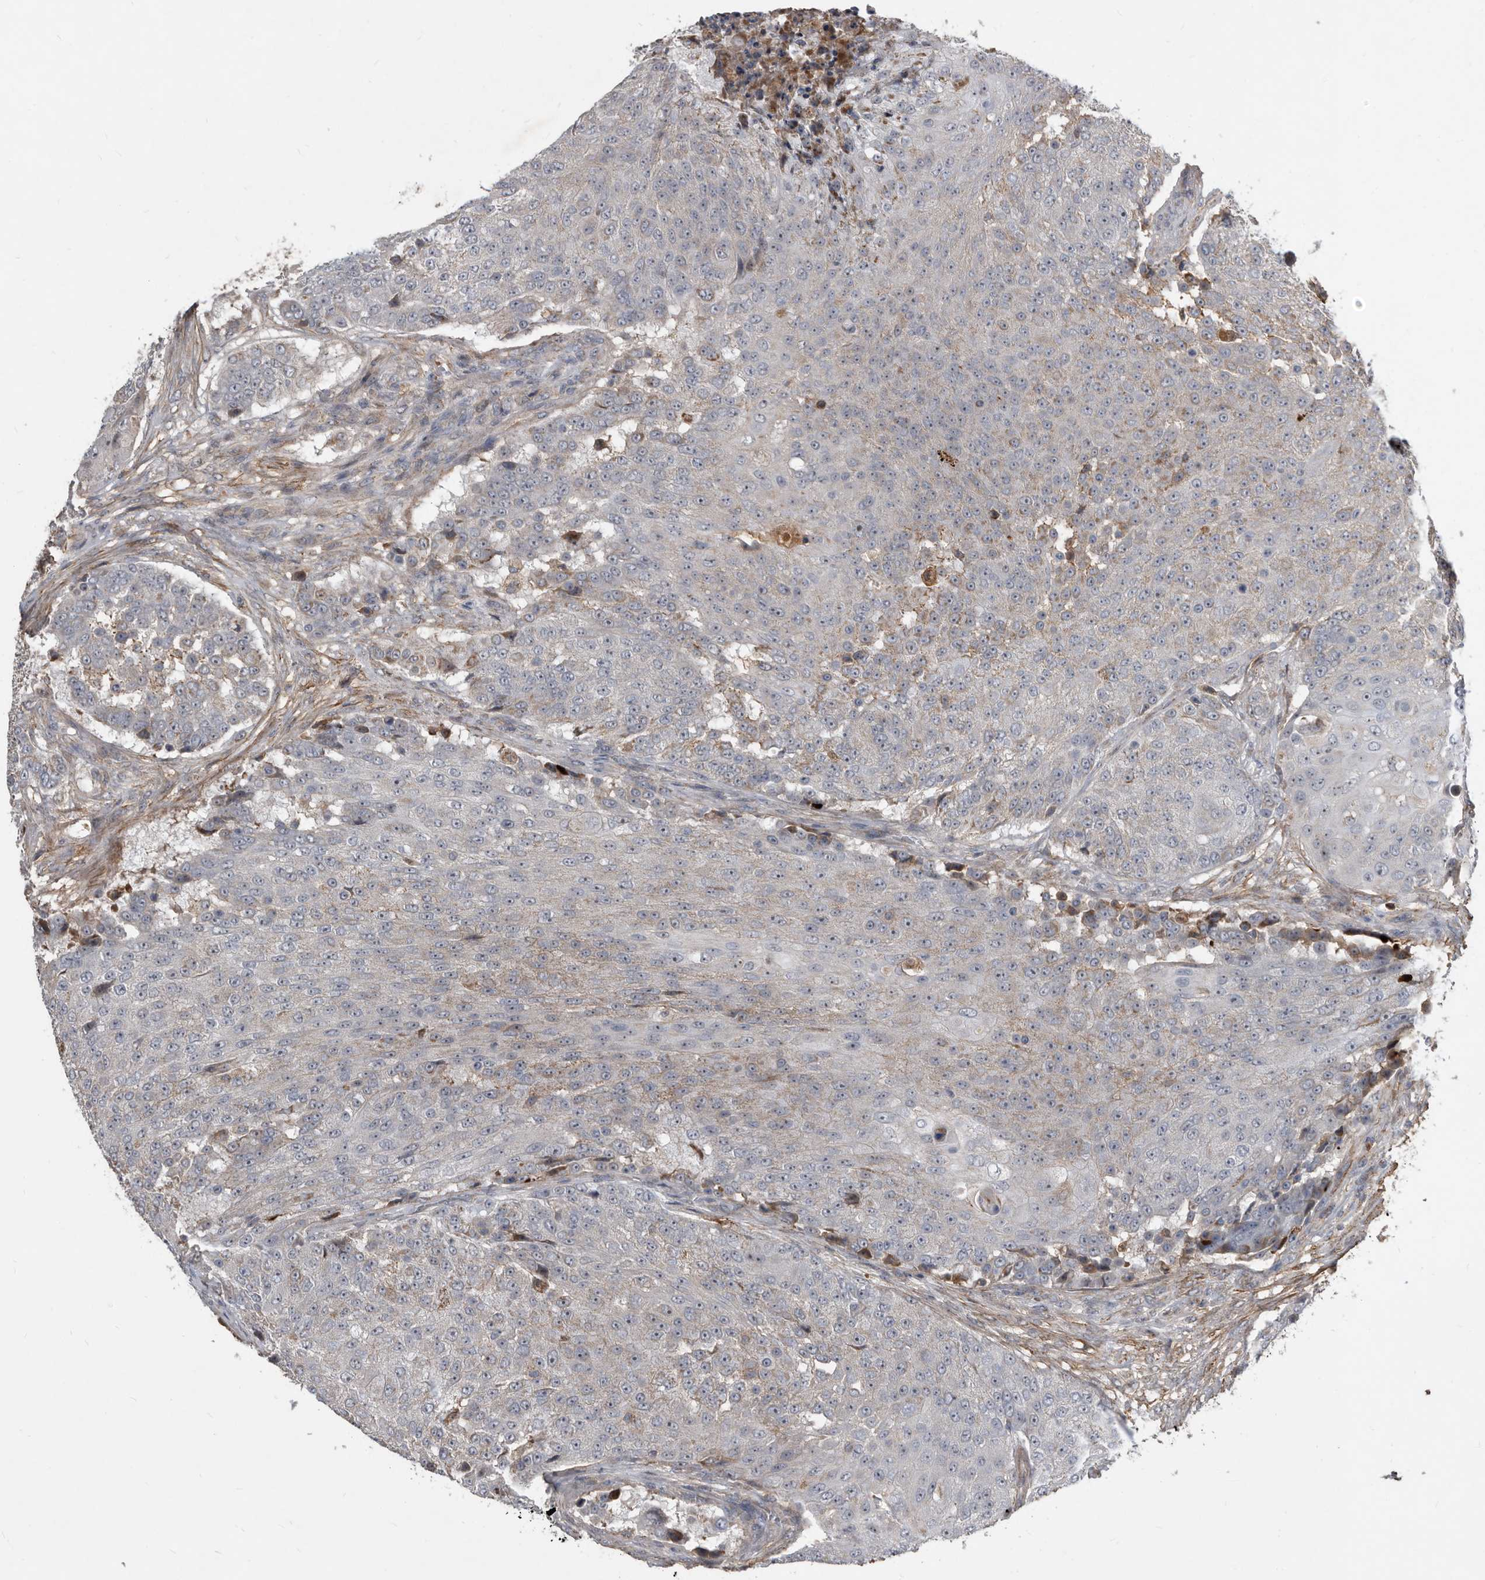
{"staining": {"intensity": "moderate", "quantity": "<25%", "location": "cytoplasmic/membranous"}, "tissue": "urothelial cancer", "cell_type": "Tumor cells", "image_type": "cancer", "snomed": [{"axis": "morphology", "description": "Urothelial carcinoma, High grade"}, {"axis": "topography", "description": "Urinary bladder"}], "caption": "IHC (DAB (3,3'-diaminobenzidine)) staining of urothelial carcinoma (high-grade) shows moderate cytoplasmic/membranous protein expression in approximately <25% of tumor cells. (IHC, brightfield microscopy, high magnification).", "gene": "PI15", "patient": {"sex": "female", "age": 63}}